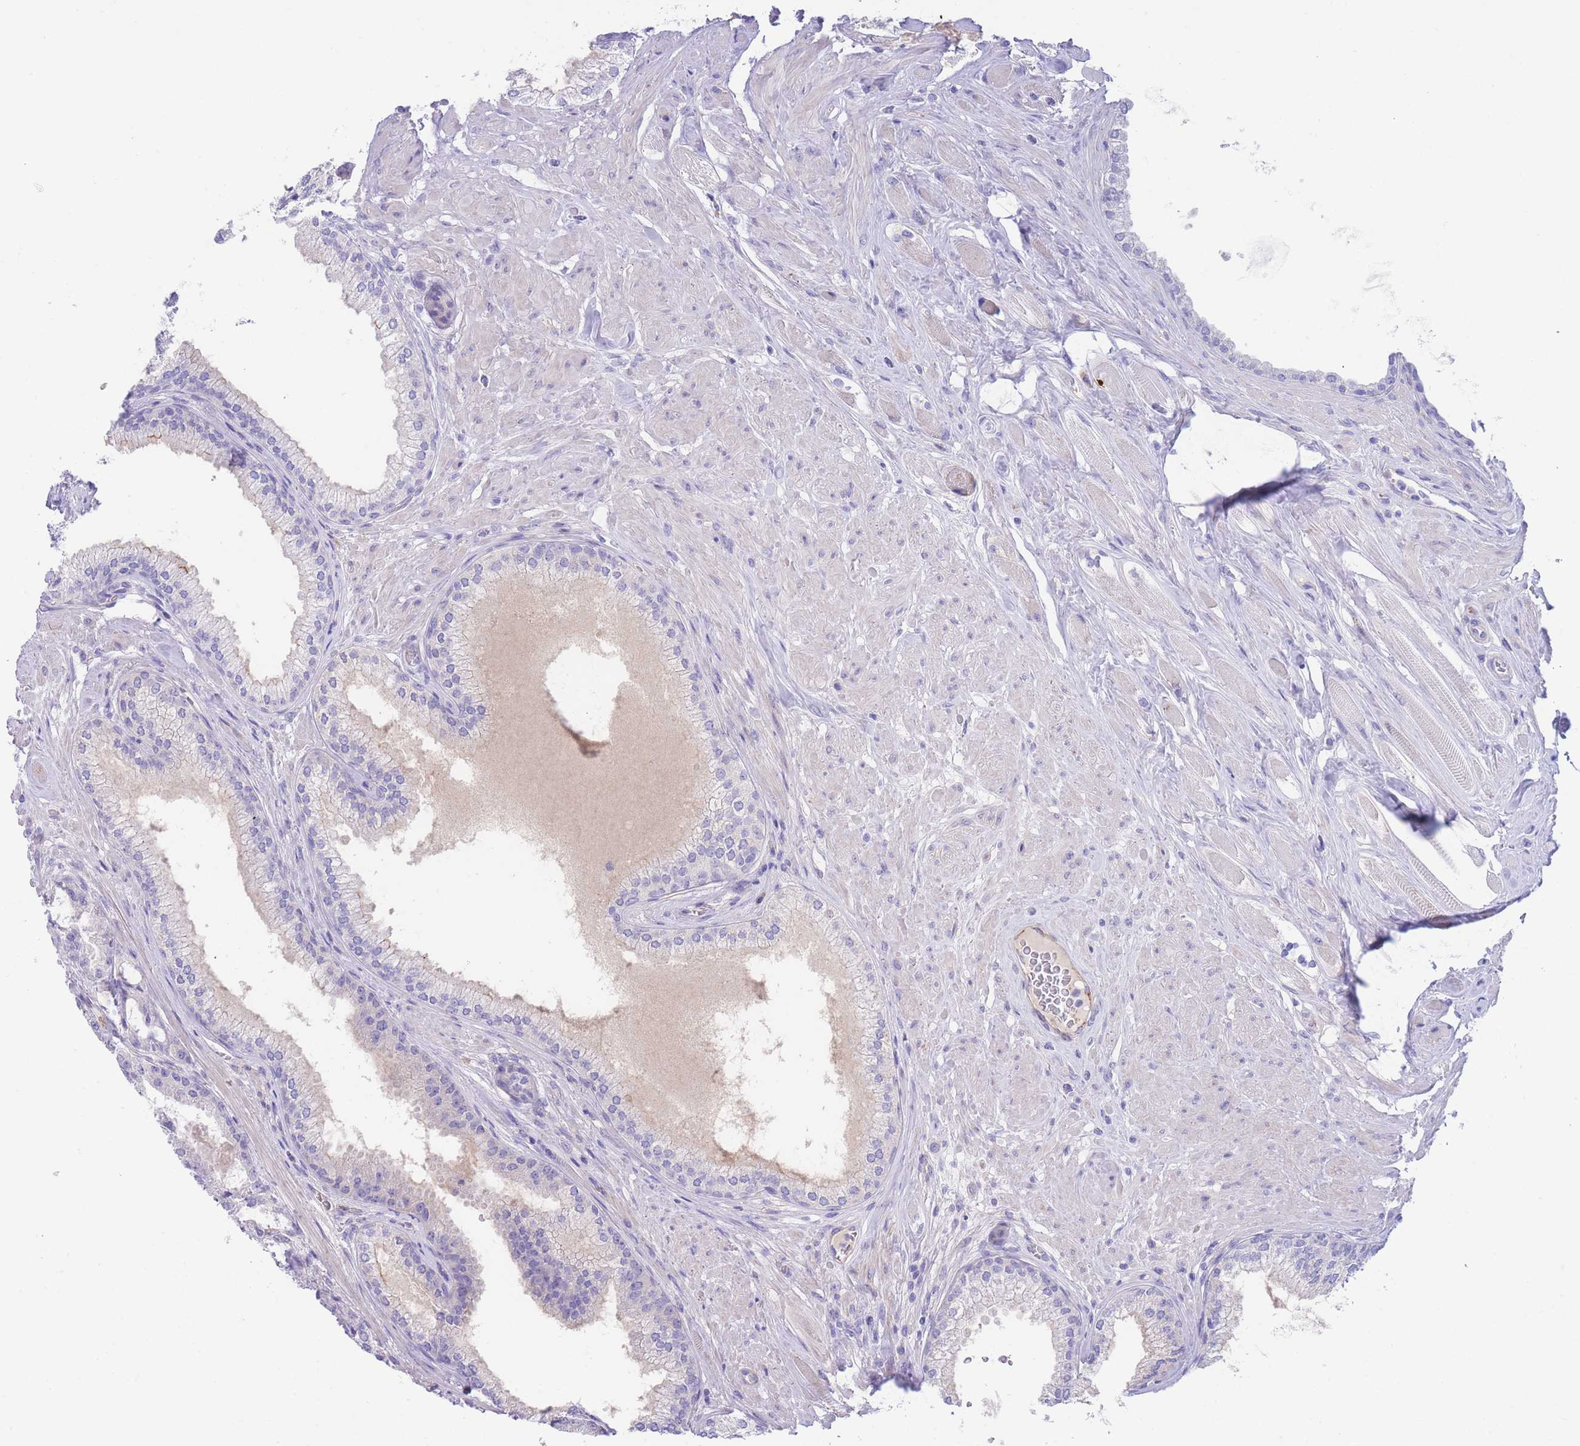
{"staining": {"intensity": "negative", "quantity": "none", "location": "none"}, "tissue": "prostate cancer", "cell_type": "Tumor cells", "image_type": "cancer", "snomed": [{"axis": "morphology", "description": "Adenocarcinoma, High grade"}, {"axis": "topography", "description": "Prostate"}], "caption": "Tumor cells are negative for brown protein staining in prostate high-grade adenocarcinoma. (Stains: DAB (3,3'-diaminobenzidine) immunohistochemistry (IHC) with hematoxylin counter stain, Microscopy: brightfield microscopy at high magnification).", "gene": "DET1", "patient": {"sex": "male", "age": 71}}